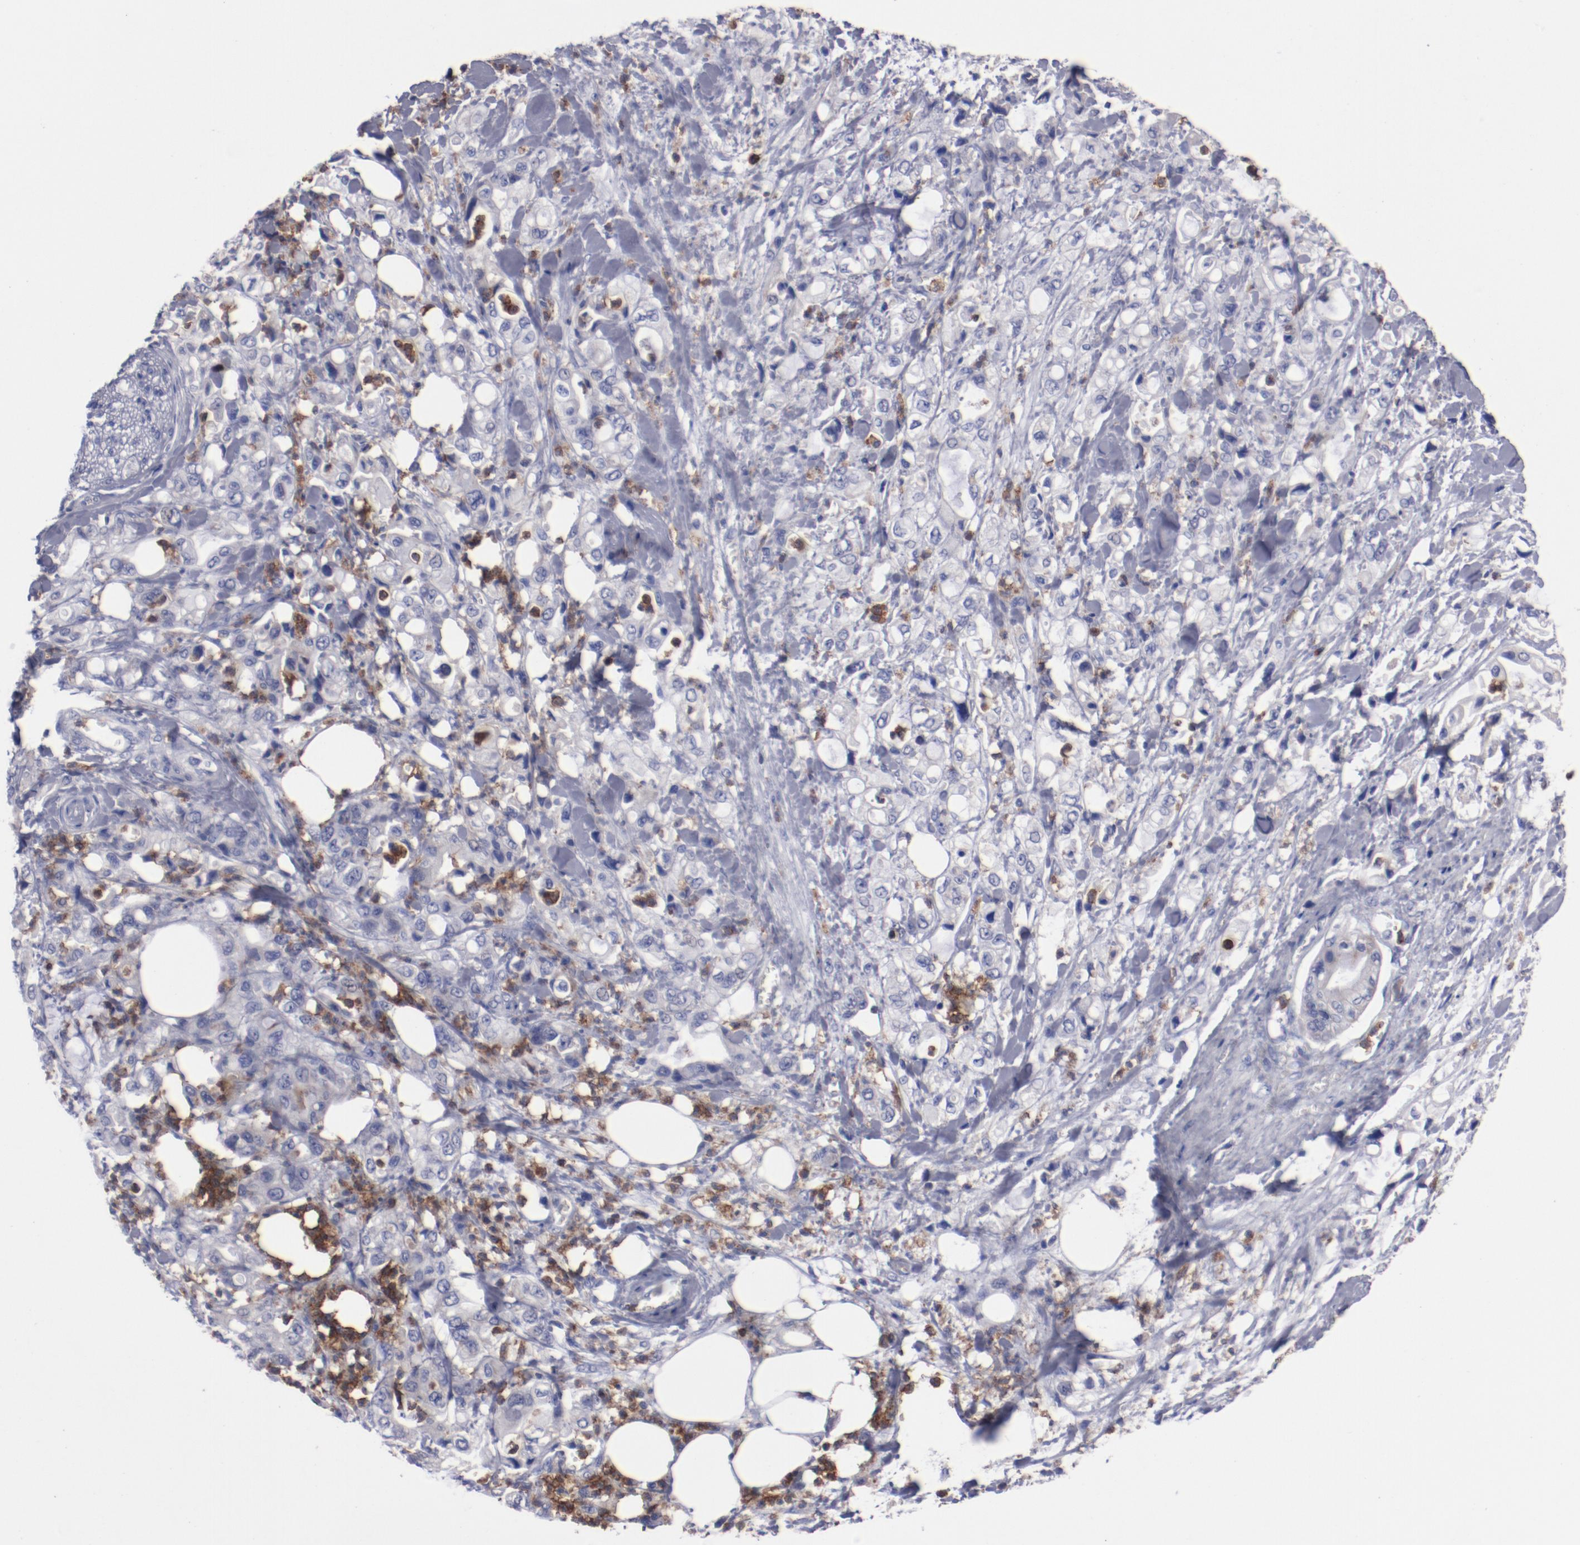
{"staining": {"intensity": "weak", "quantity": ">75%", "location": "cytoplasmic/membranous"}, "tissue": "pancreatic cancer", "cell_type": "Tumor cells", "image_type": "cancer", "snomed": [{"axis": "morphology", "description": "Adenocarcinoma, NOS"}, {"axis": "topography", "description": "Pancreas"}], "caption": "The micrograph shows staining of pancreatic cancer, revealing weak cytoplasmic/membranous protein expression (brown color) within tumor cells.", "gene": "FGR", "patient": {"sex": "male", "age": 70}}